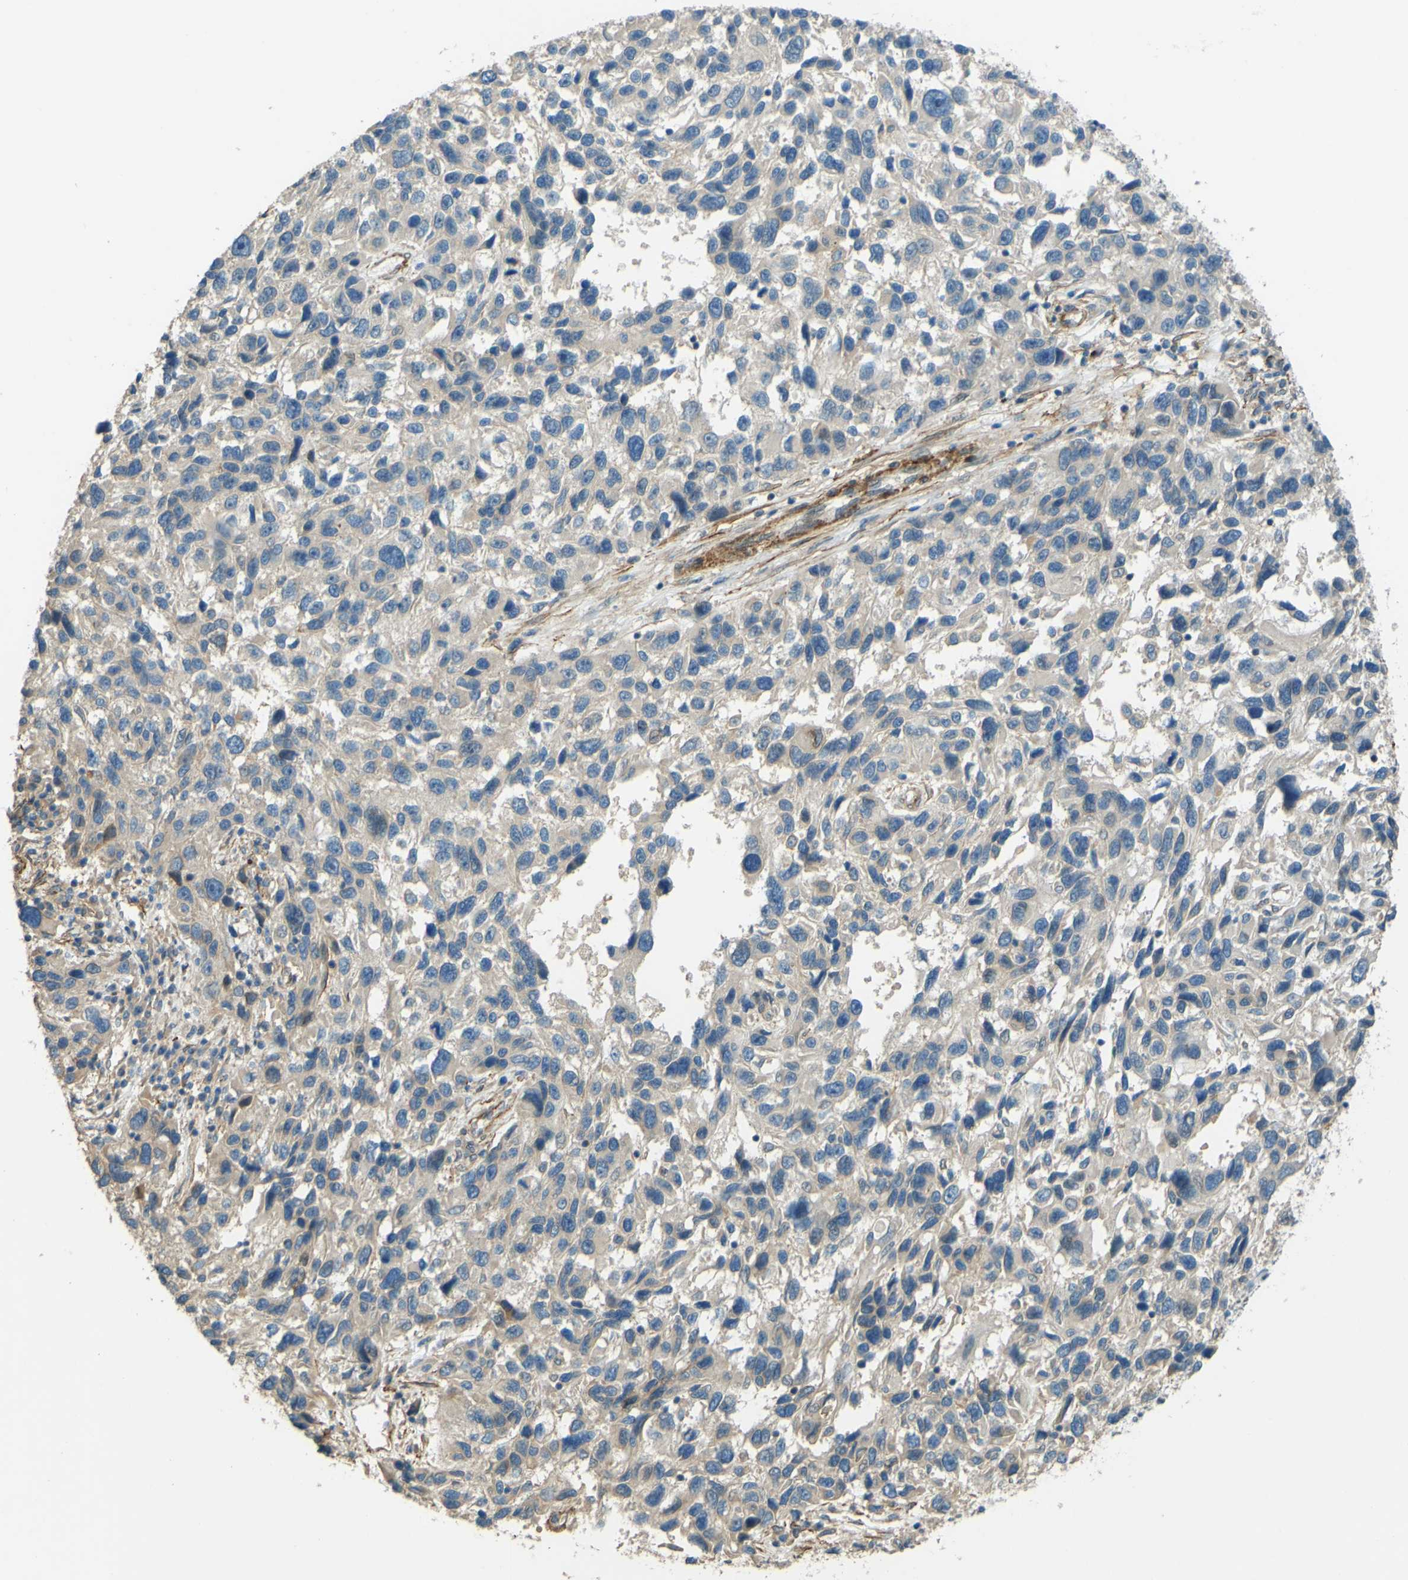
{"staining": {"intensity": "negative", "quantity": "none", "location": "none"}, "tissue": "melanoma", "cell_type": "Tumor cells", "image_type": "cancer", "snomed": [{"axis": "morphology", "description": "Malignant melanoma, NOS"}, {"axis": "topography", "description": "Skin"}], "caption": "The immunohistochemistry image has no significant positivity in tumor cells of malignant melanoma tissue. (DAB immunohistochemistry visualized using brightfield microscopy, high magnification).", "gene": "NEXN", "patient": {"sex": "male", "age": 53}}